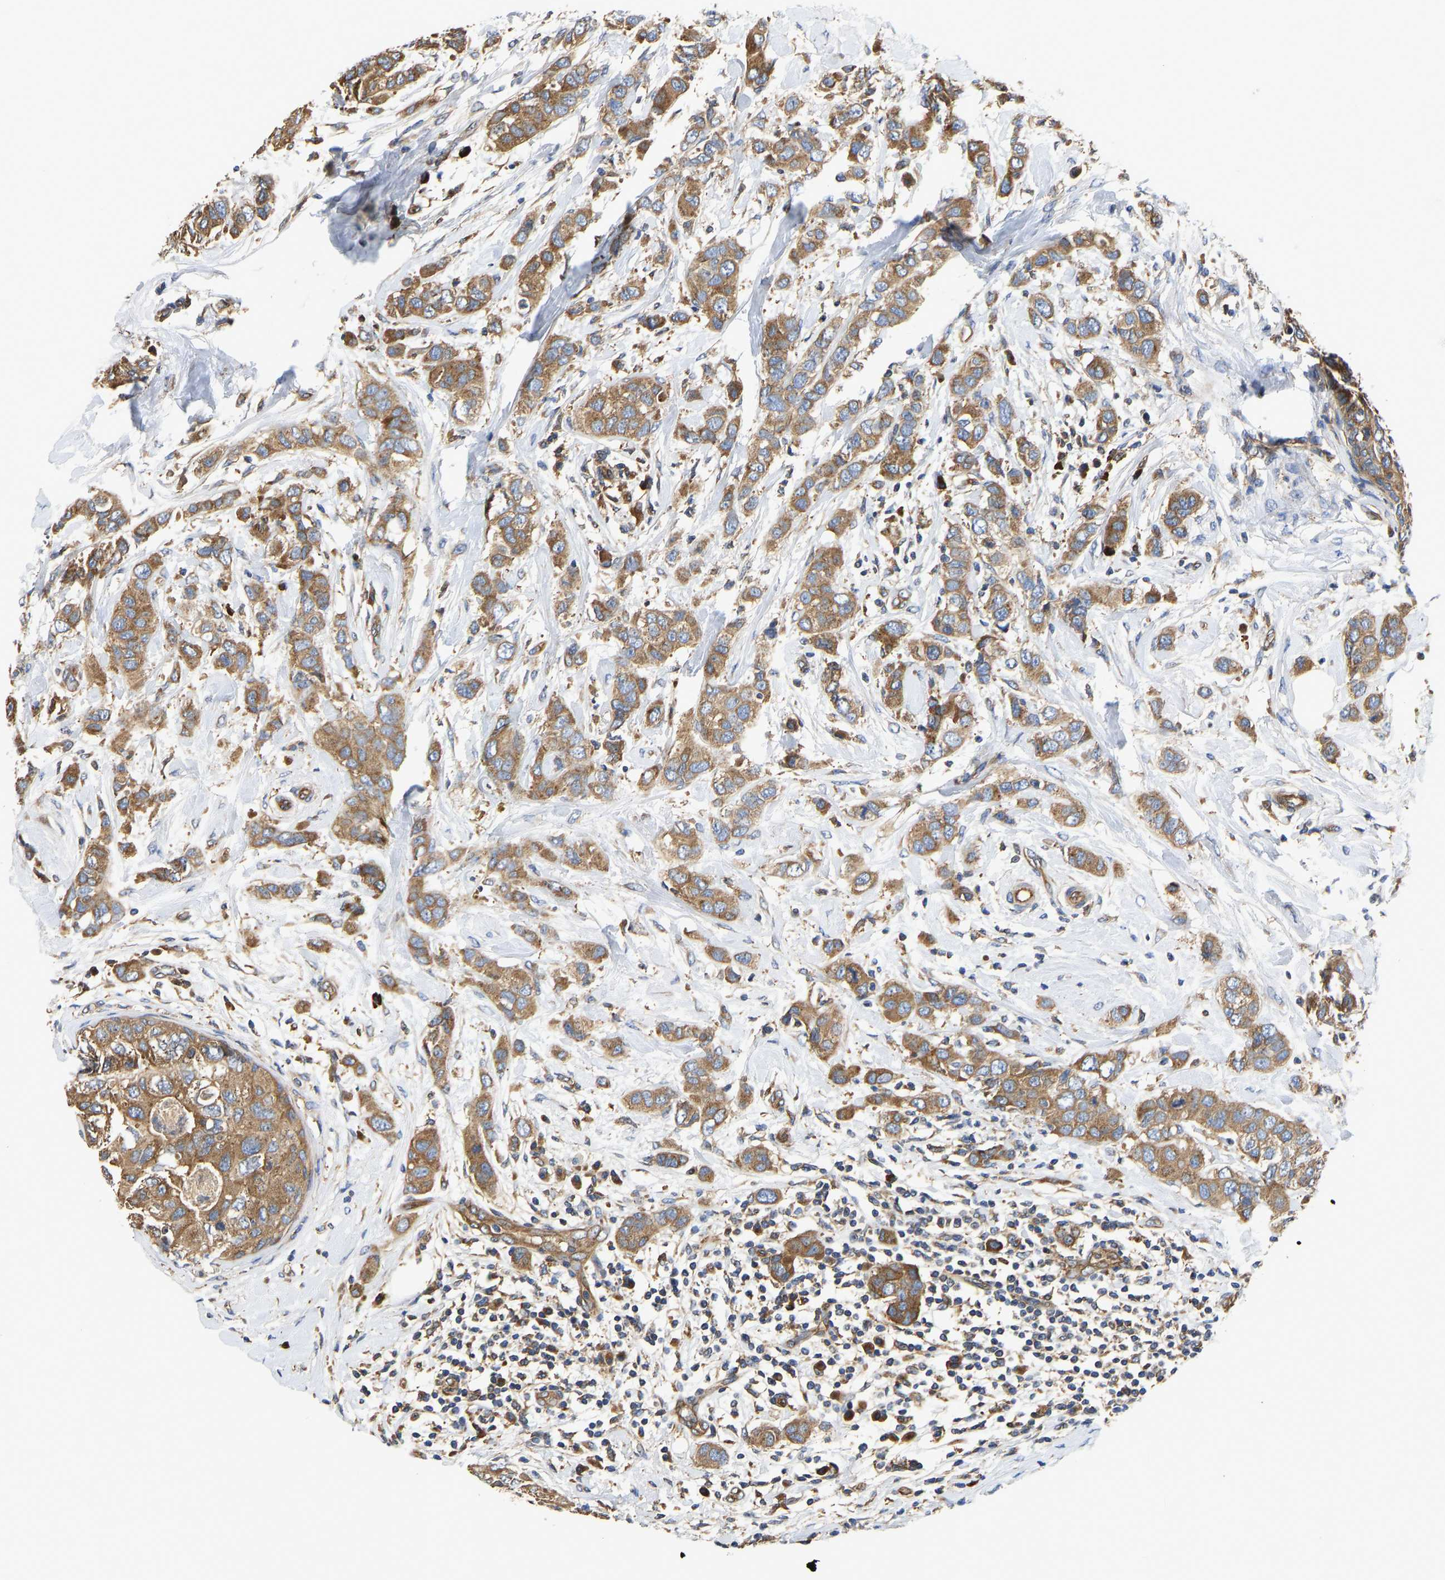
{"staining": {"intensity": "moderate", "quantity": ">75%", "location": "cytoplasmic/membranous"}, "tissue": "breast cancer", "cell_type": "Tumor cells", "image_type": "cancer", "snomed": [{"axis": "morphology", "description": "Duct carcinoma"}, {"axis": "topography", "description": "Breast"}], "caption": "This image exhibits immunohistochemistry (IHC) staining of human breast cancer (intraductal carcinoma), with medium moderate cytoplasmic/membranous expression in approximately >75% of tumor cells.", "gene": "FLNB", "patient": {"sex": "female", "age": 50}}